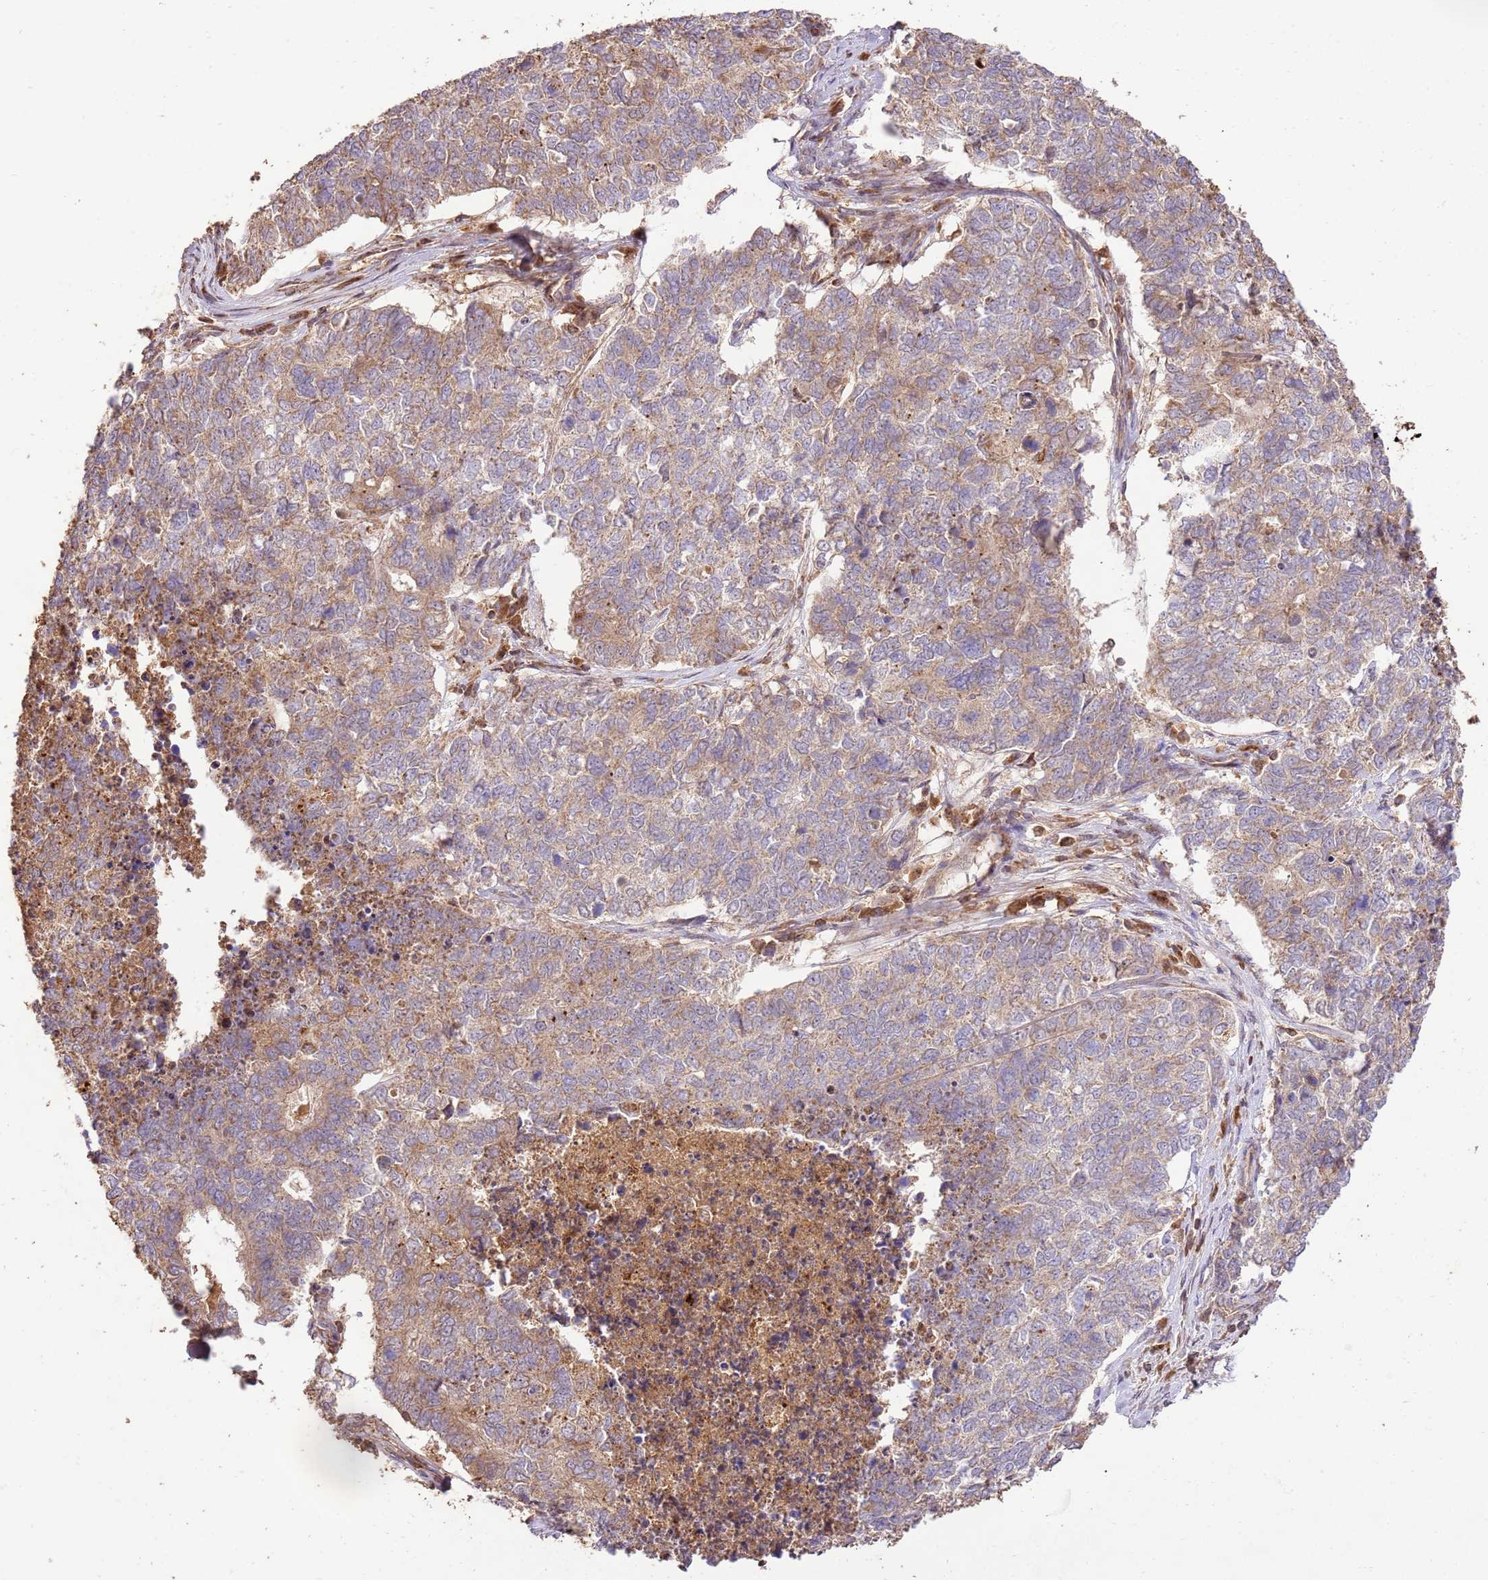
{"staining": {"intensity": "moderate", "quantity": "25%-75%", "location": "cytoplasmic/membranous"}, "tissue": "cervical cancer", "cell_type": "Tumor cells", "image_type": "cancer", "snomed": [{"axis": "morphology", "description": "Squamous cell carcinoma, NOS"}, {"axis": "topography", "description": "Cervix"}], "caption": "Cervical squamous cell carcinoma stained with a brown dye reveals moderate cytoplasmic/membranous positive positivity in about 25%-75% of tumor cells.", "gene": "LRRC28", "patient": {"sex": "female", "age": 63}}